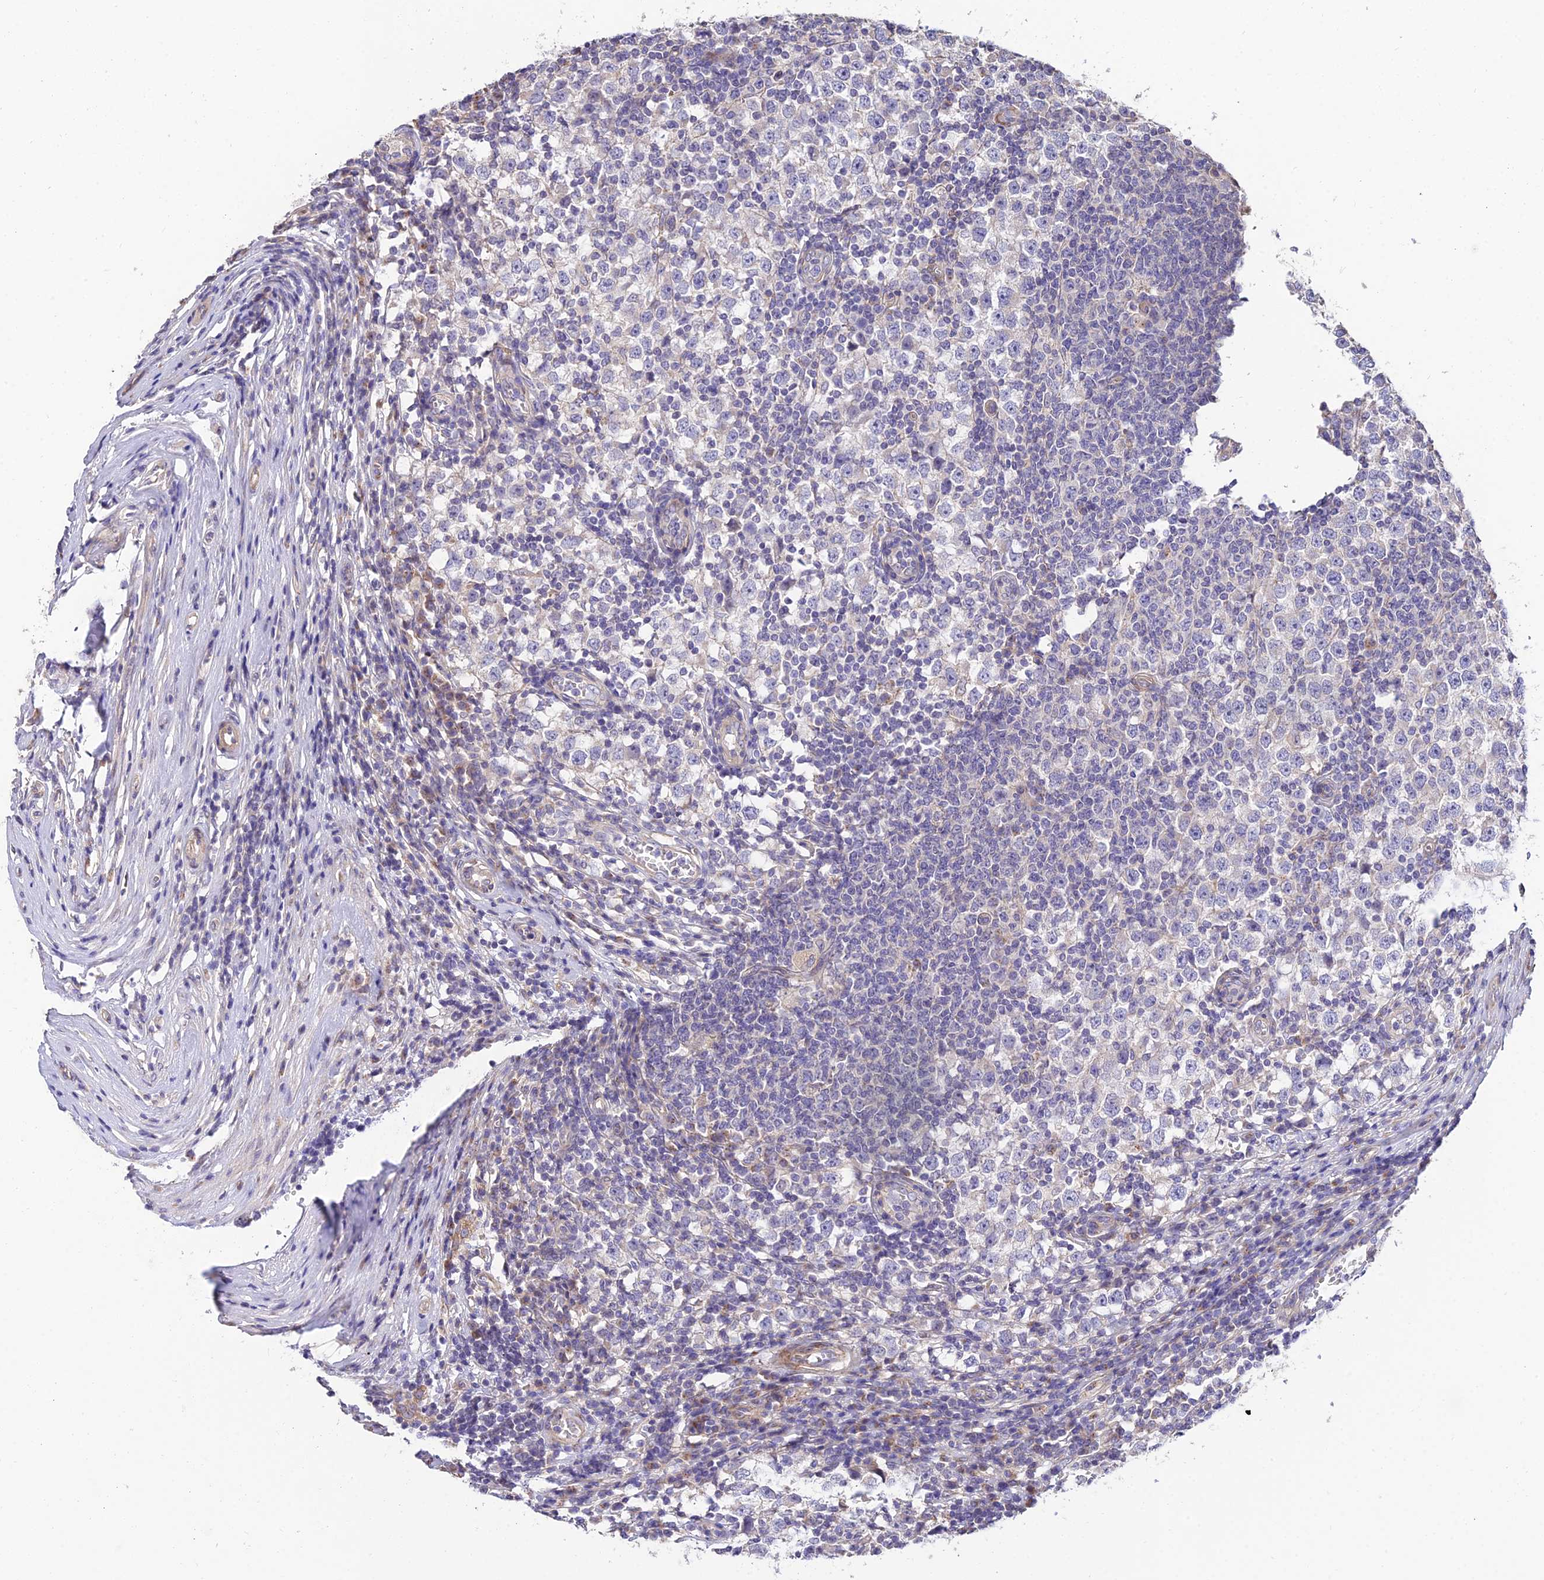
{"staining": {"intensity": "negative", "quantity": "none", "location": "none"}, "tissue": "testis cancer", "cell_type": "Tumor cells", "image_type": "cancer", "snomed": [{"axis": "morphology", "description": "Seminoma, NOS"}, {"axis": "topography", "description": "Testis"}], "caption": "The image demonstrates no significant staining in tumor cells of testis seminoma. The staining is performed using DAB brown chromogen with nuclei counter-stained in using hematoxylin.", "gene": "ARL8B", "patient": {"sex": "male", "age": 65}}